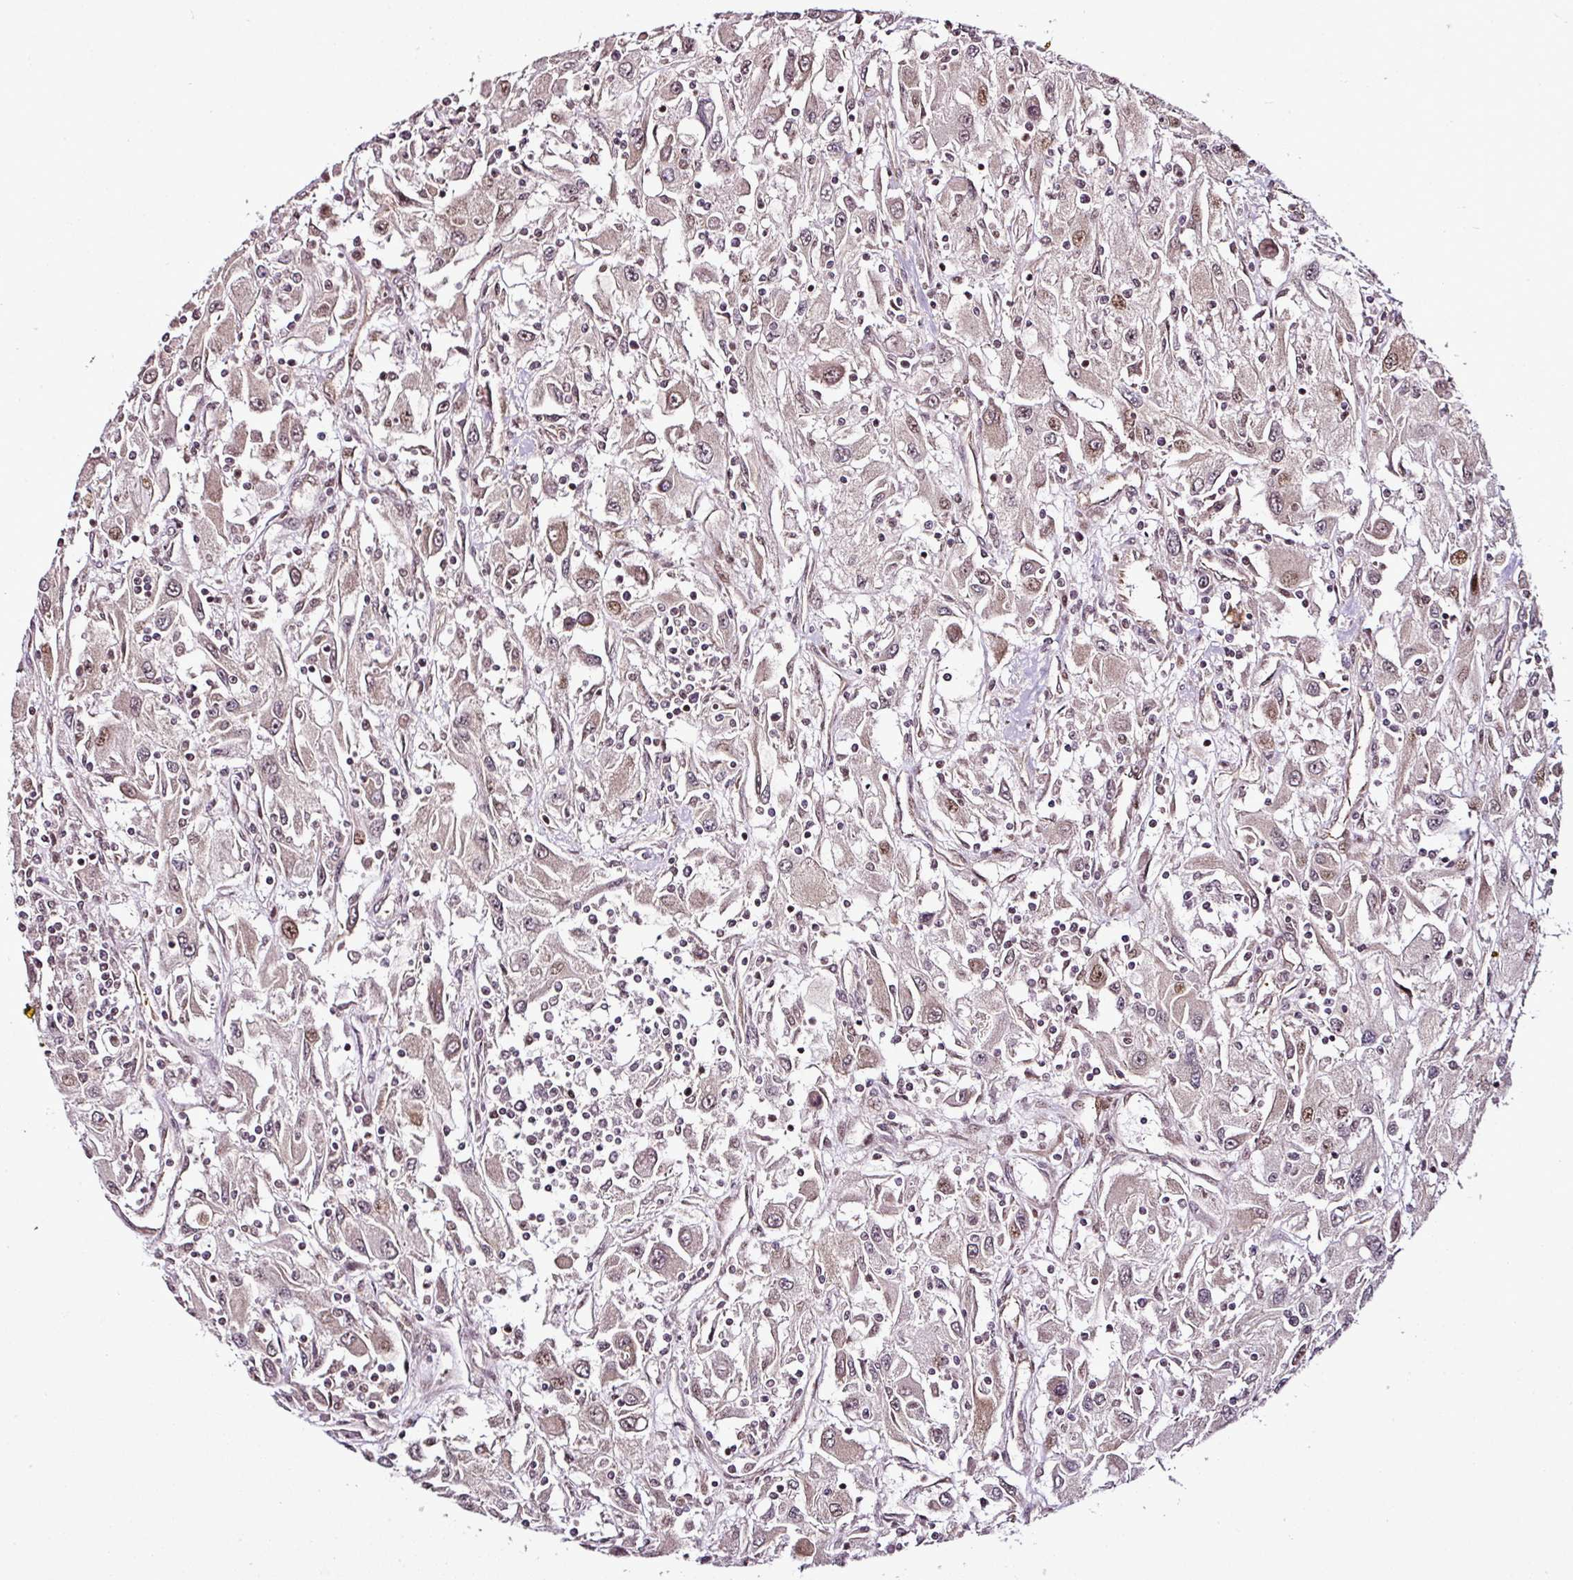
{"staining": {"intensity": "weak", "quantity": "<25%", "location": "nuclear"}, "tissue": "renal cancer", "cell_type": "Tumor cells", "image_type": "cancer", "snomed": [{"axis": "morphology", "description": "Adenocarcinoma, NOS"}, {"axis": "topography", "description": "Kidney"}], "caption": "This photomicrograph is of renal cancer (adenocarcinoma) stained with IHC to label a protein in brown with the nuclei are counter-stained blue. There is no positivity in tumor cells. (DAB (3,3'-diaminobenzidine) immunohistochemistry (IHC), high magnification).", "gene": "COPRS", "patient": {"sex": "female", "age": 67}}